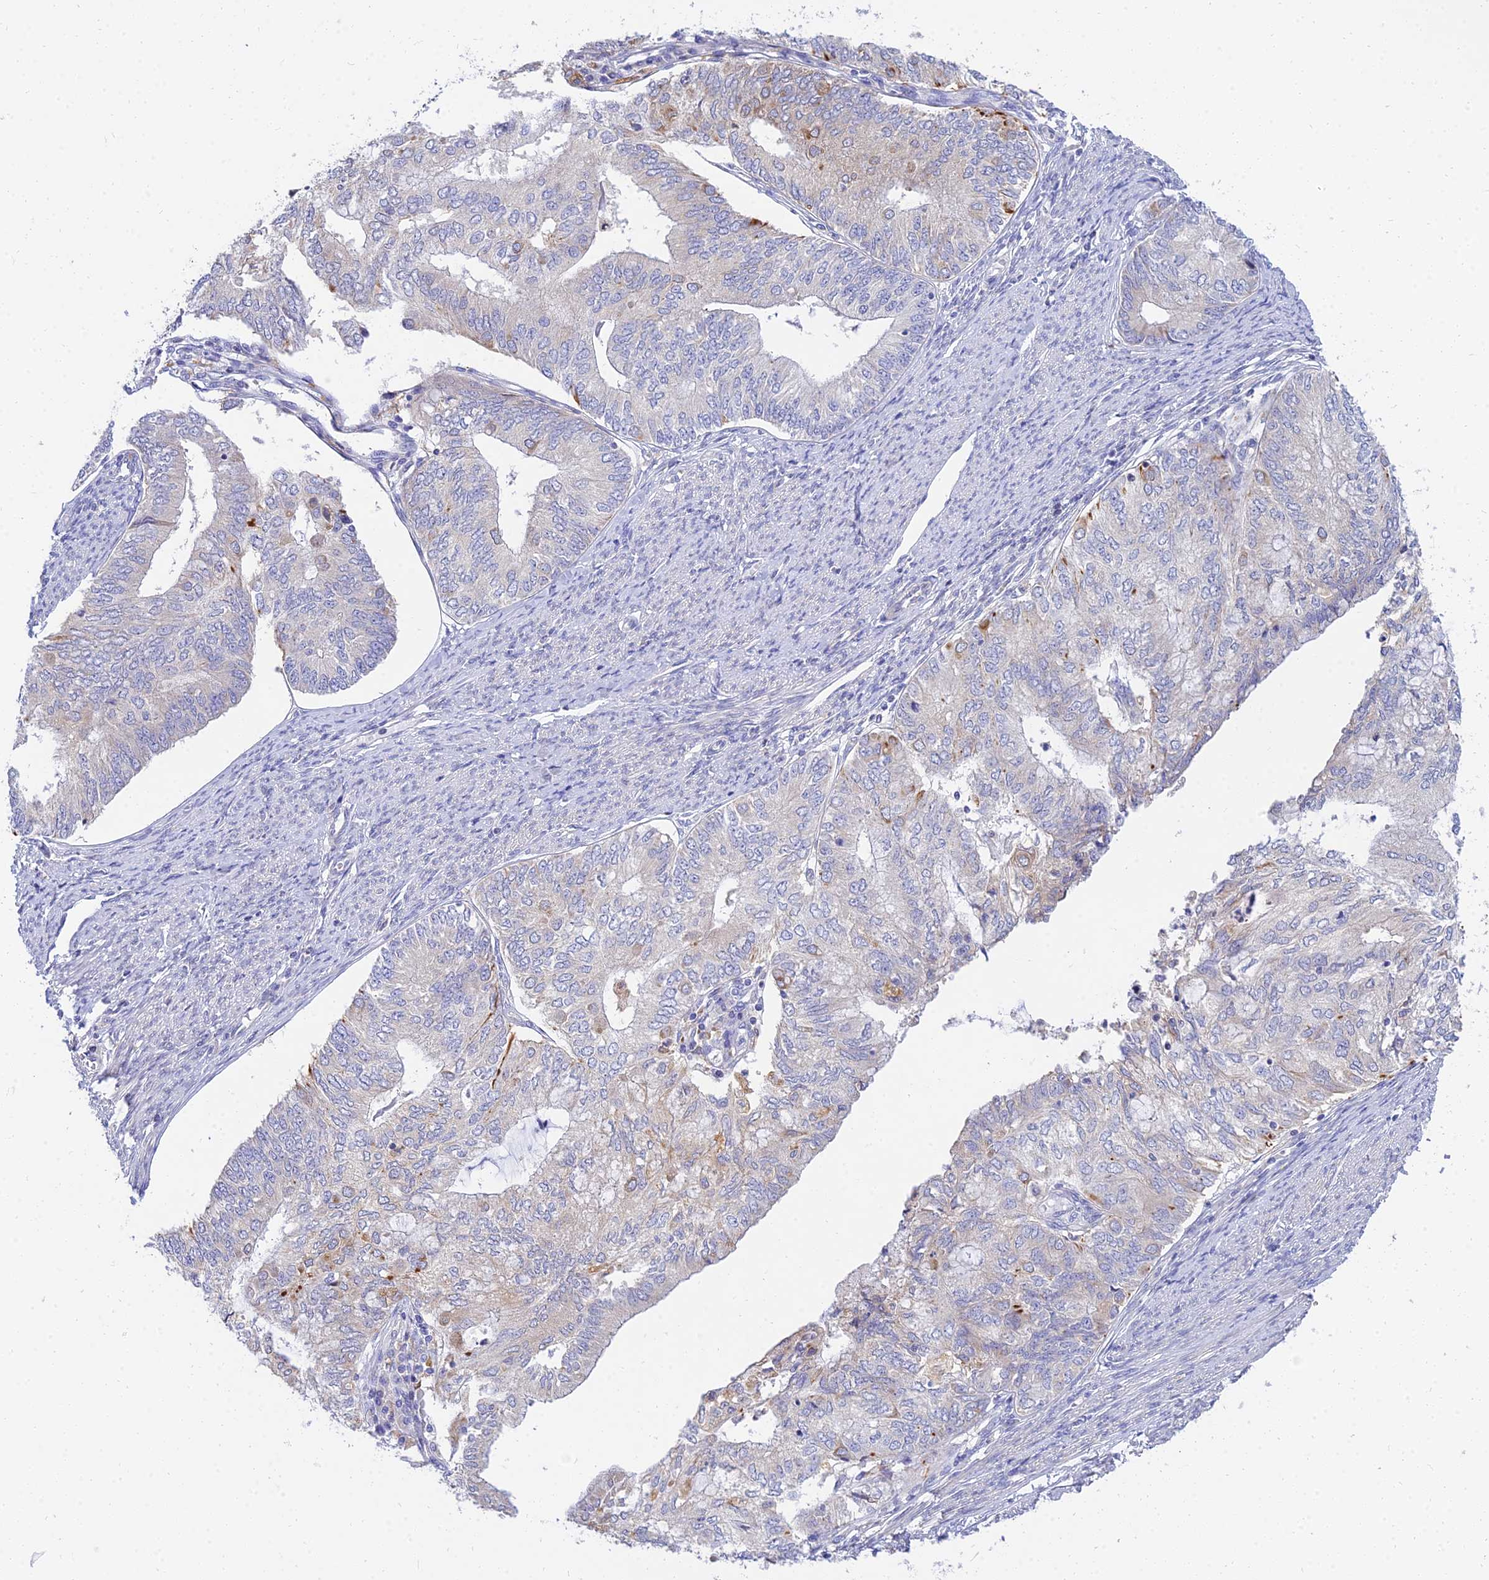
{"staining": {"intensity": "negative", "quantity": "none", "location": "none"}, "tissue": "endometrial cancer", "cell_type": "Tumor cells", "image_type": "cancer", "snomed": [{"axis": "morphology", "description": "Adenocarcinoma, NOS"}, {"axis": "topography", "description": "Endometrium"}], "caption": "Micrograph shows no significant protein positivity in tumor cells of endometrial adenocarcinoma.", "gene": "ARL8B", "patient": {"sex": "female", "age": 68}}